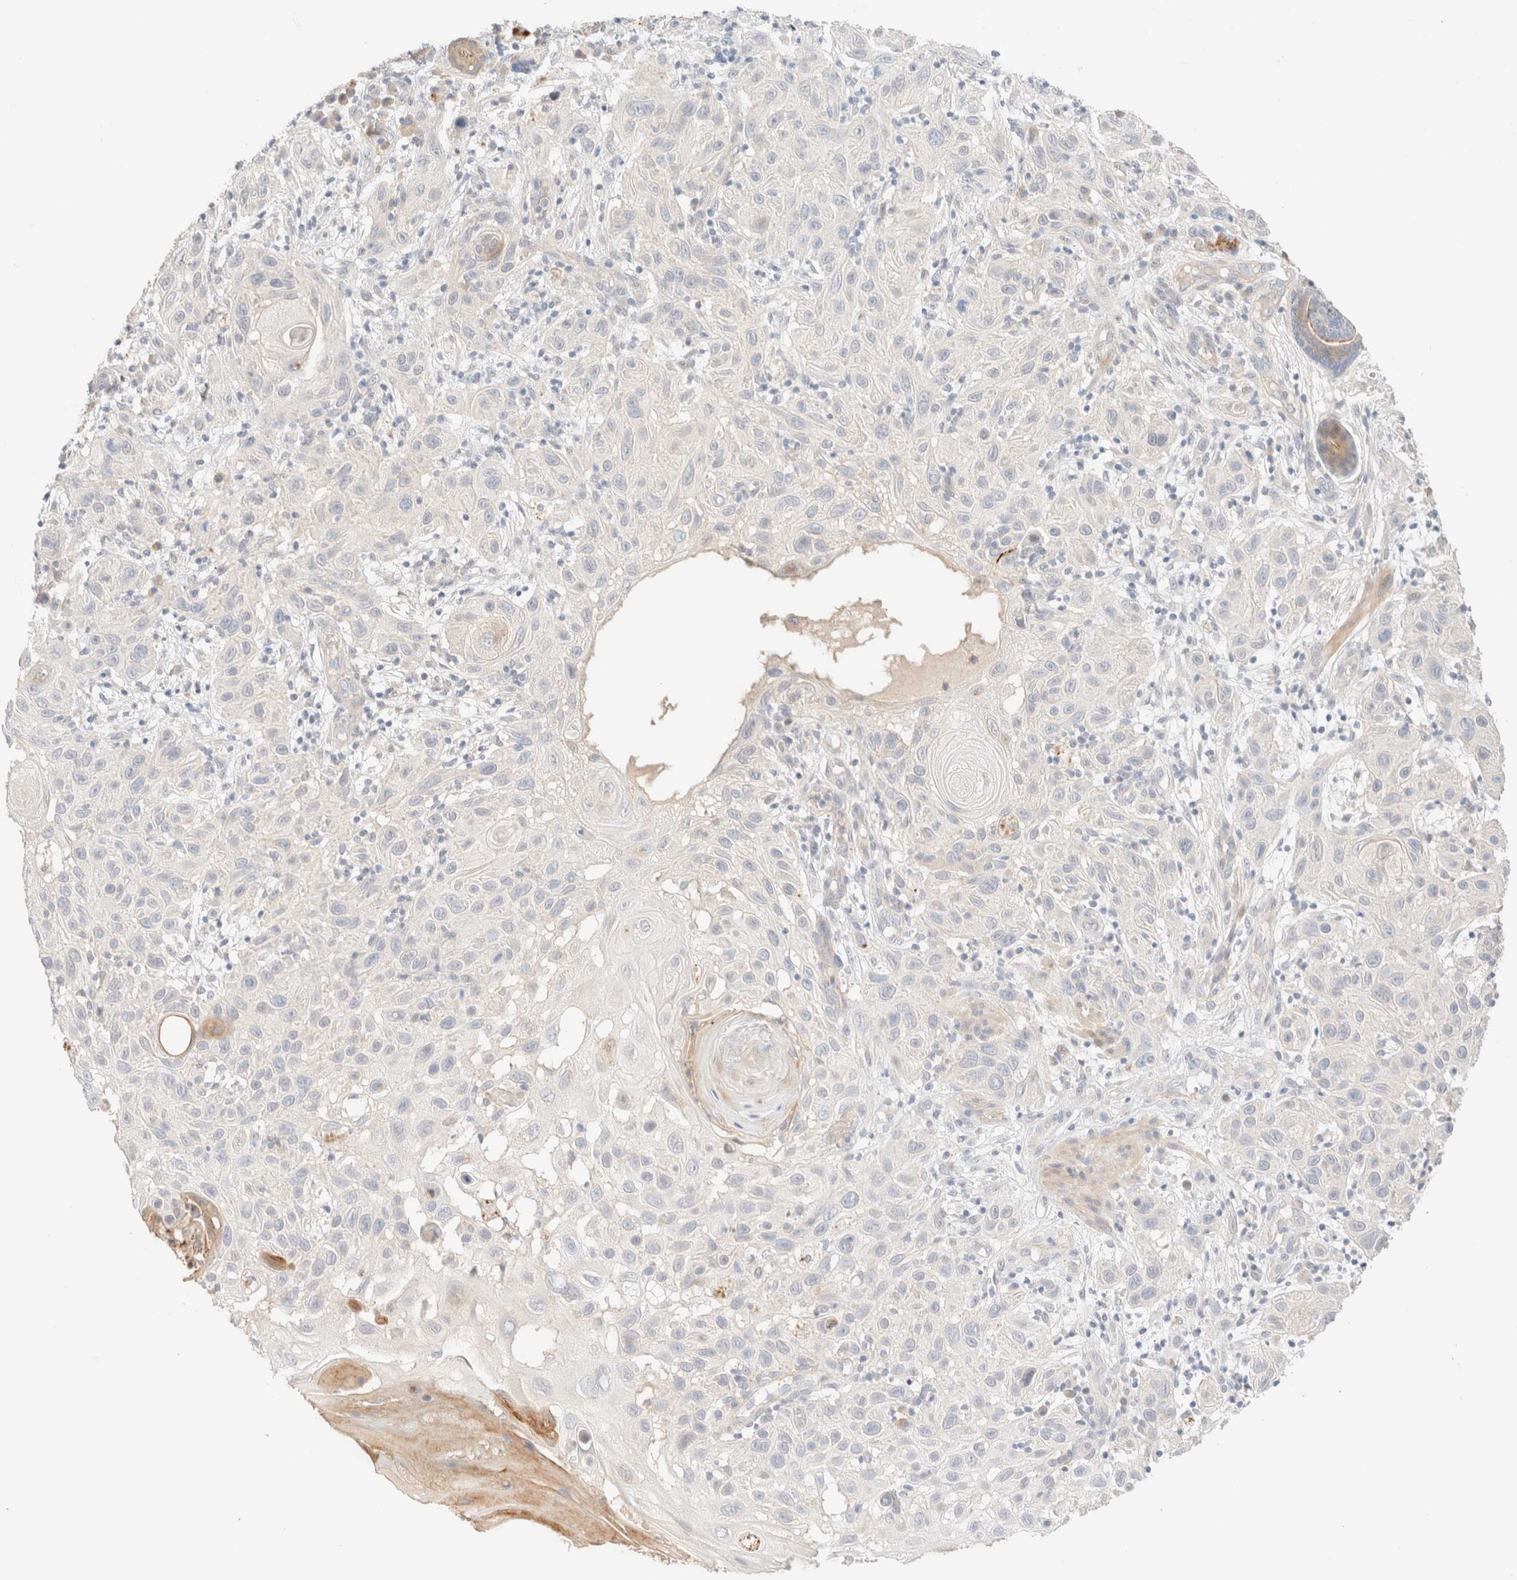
{"staining": {"intensity": "negative", "quantity": "none", "location": "none"}, "tissue": "skin cancer", "cell_type": "Tumor cells", "image_type": "cancer", "snomed": [{"axis": "morphology", "description": "Normal tissue, NOS"}, {"axis": "morphology", "description": "Squamous cell carcinoma, NOS"}, {"axis": "topography", "description": "Skin"}], "caption": "IHC image of neoplastic tissue: skin squamous cell carcinoma stained with DAB displays no significant protein staining in tumor cells.", "gene": "SGSM2", "patient": {"sex": "female", "age": 96}}